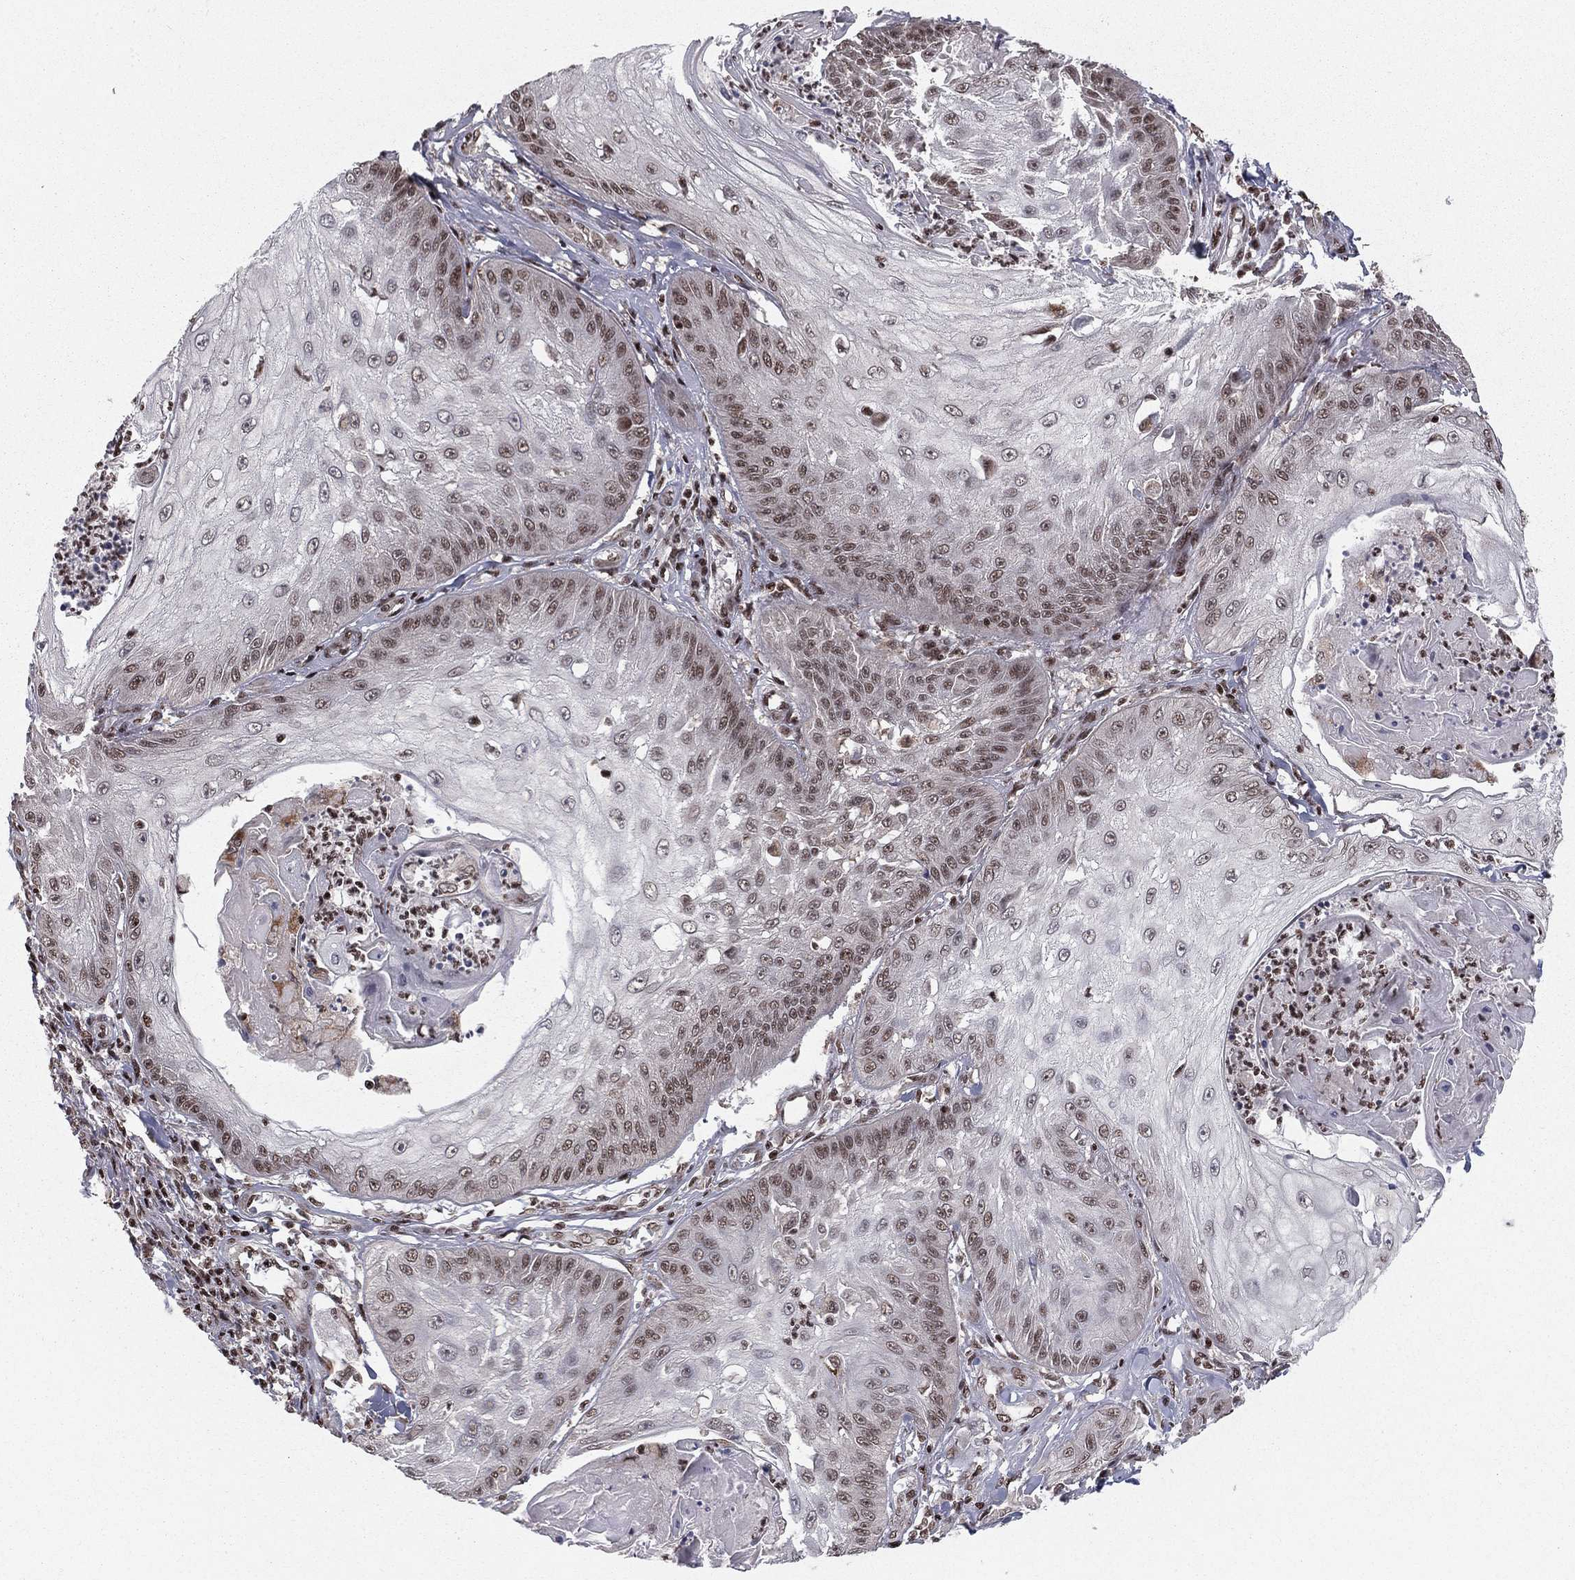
{"staining": {"intensity": "strong", "quantity": "<25%", "location": "nuclear"}, "tissue": "skin cancer", "cell_type": "Tumor cells", "image_type": "cancer", "snomed": [{"axis": "morphology", "description": "Squamous cell carcinoma, NOS"}, {"axis": "topography", "description": "Skin"}], "caption": "Skin squamous cell carcinoma tissue reveals strong nuclear staining in about <25% of tumor cells, visualized by immunohistochemistry.", "gene": "NFYB", "patient": {"sex": "male", "age": 70}}